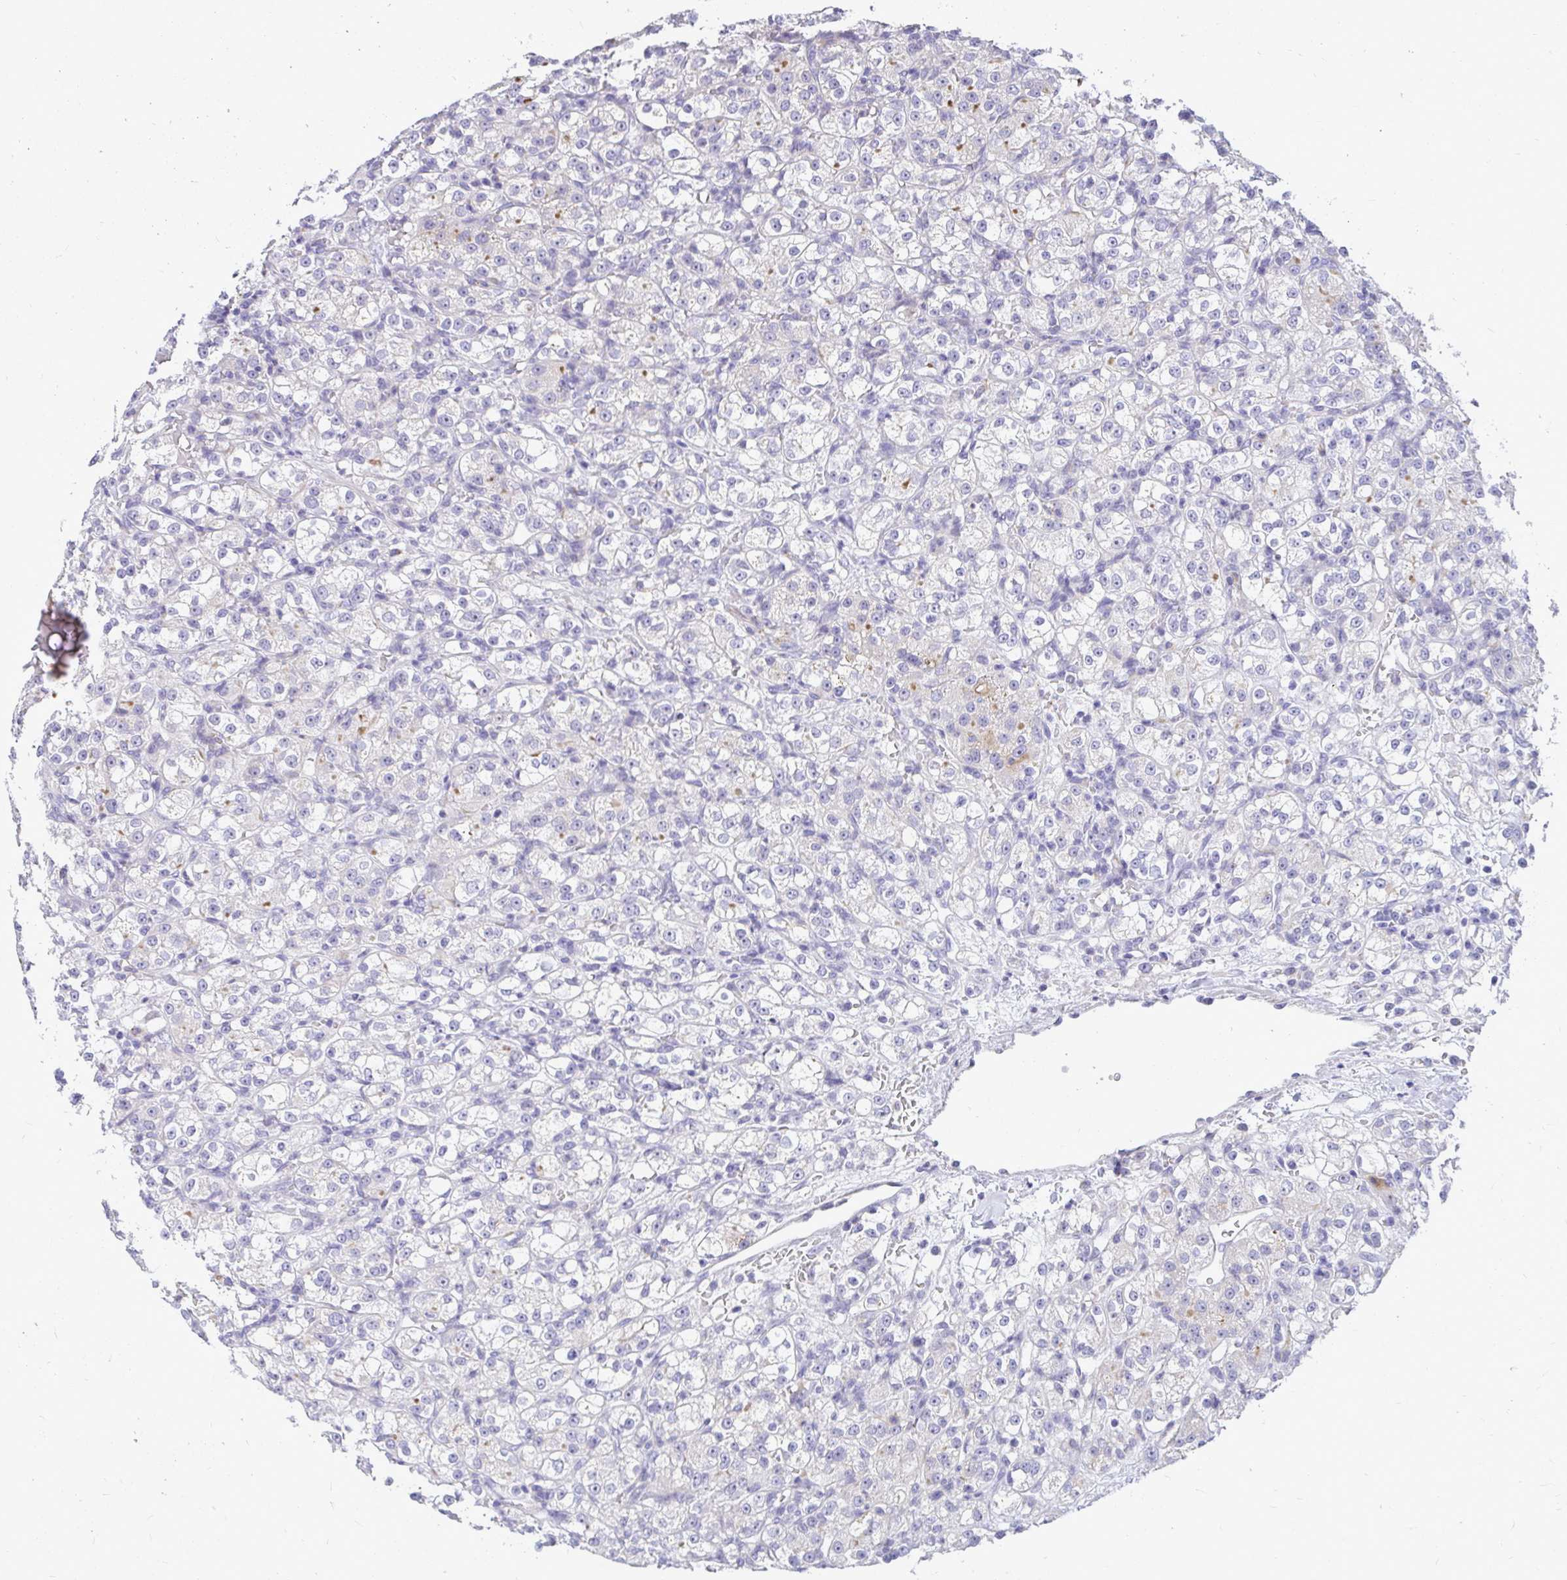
{"staining": {"intensity": "negative", "quantity": "none", "location": "none"}, "tissue": "renal cancer", "cell_type": "Tumor cells", "image_type": "cancer", "snomed": [{"axis": "morphology", "description": "Normal tissue, NOS"}, {"axis": "morphology", "description": "Adenocarcinoma, NOS"}, {"axis": "topography", "description": "Kidney"}], "caption": "This histopathology image is of adenocarcinoma (renal) stained with immunohistochemistry to label a protein in brown with the nuclei are counter-stained blue. There is no expression in tumor cells.", "gene": "PKN3", "patient": {"sex": "male", "age": 61}}